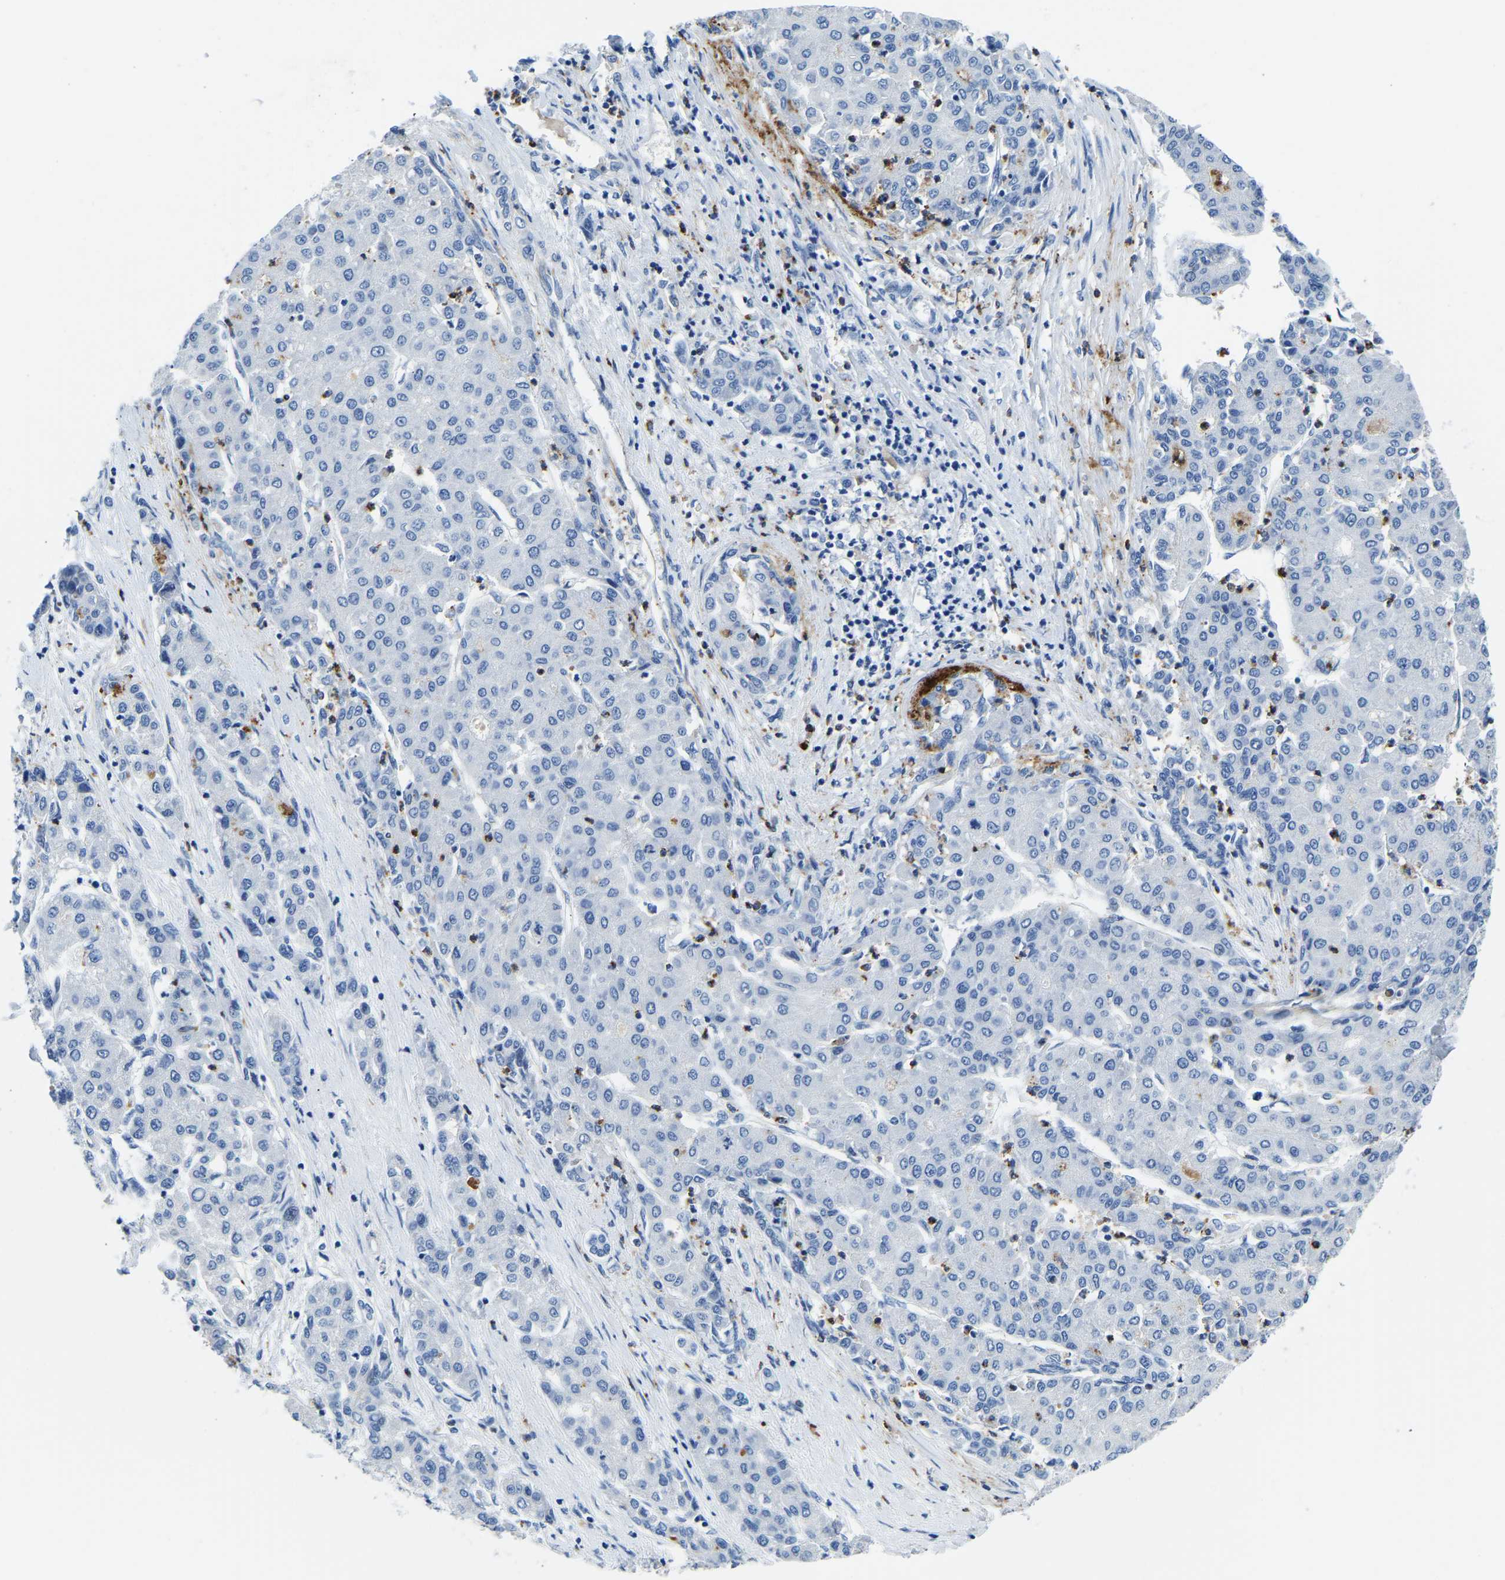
{"staining": {"intensity": "negative", "quantity": "none", "location": "none"}, "tissue": "liver cancer", "cell_type": "Tumor cells", "image_type": "cancer", "snomed": [{"axis": "morphology", "description": "Carcinoma, Hepatocellular, NOS"}, {"axis": "topography", "description": "Liver"}], "caption": "Tumor cells are negative for brown protein staining in hepatocellular carcinoma (liver).", "gene": "MS4A3", "patient": {"sex": "male", "age": 65}}